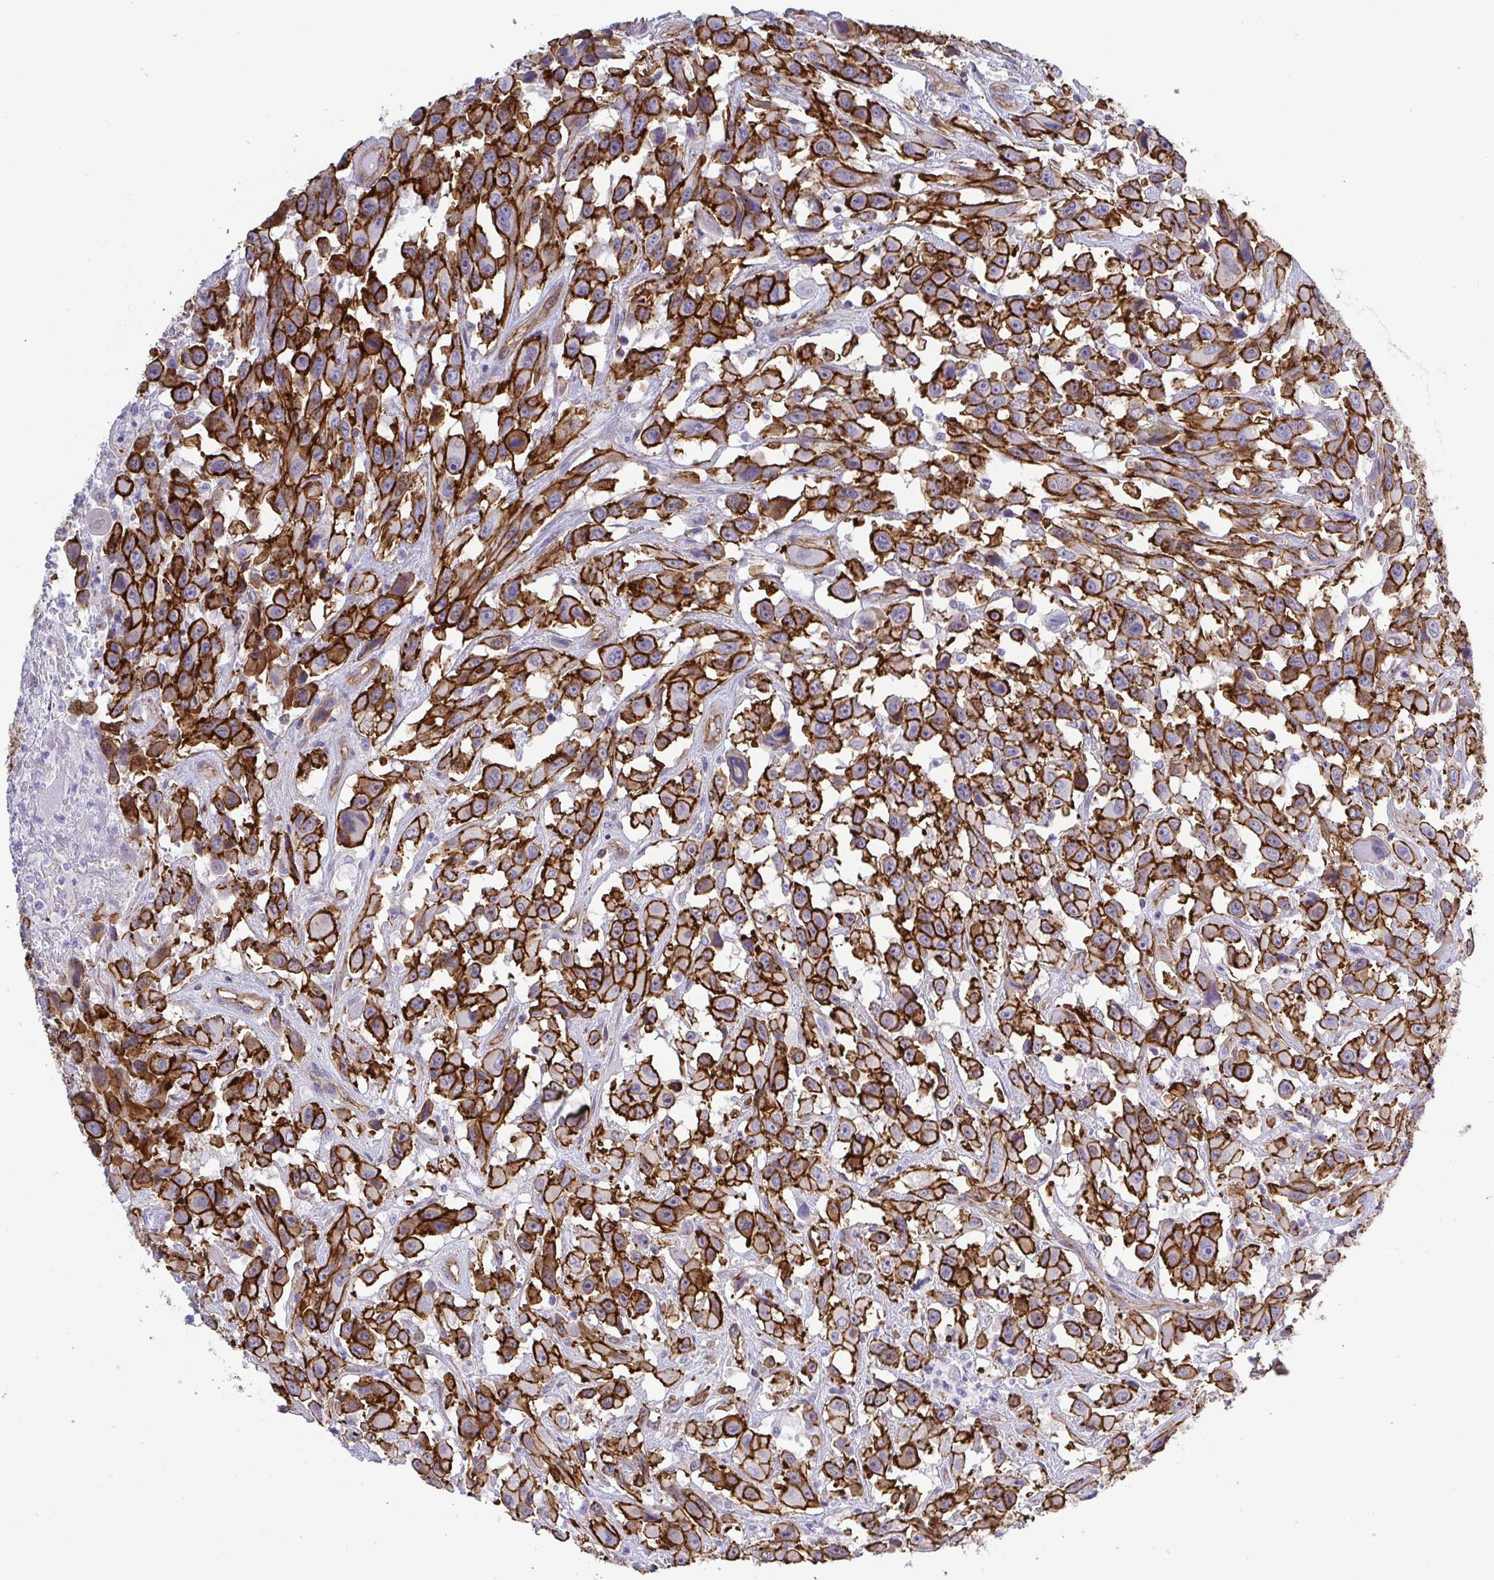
{"staining": {"intensity": "strong", "quantity": ">75%", "location": "cytoplasmic/membranous"}, "tissue": "urothelial cancer", "cell_type": "Tumor cells", "image_type": "cancer", "snomed": [{"axis": "morphology", "description": "Urothelial carcinoma, High grade"}, {"axis": "topography", "description": "Urinary bladder"}], "caption": "Protein expression analysis of human urothelial cancer reveals strong cytoplasmic/membranous expression in approximately >75% of tumor cells. (brown staining indicates protein expression, while blue staining denotes nuclei).", "gene": "LIMA1", "patient": {"sex": "male", "age": 53}}